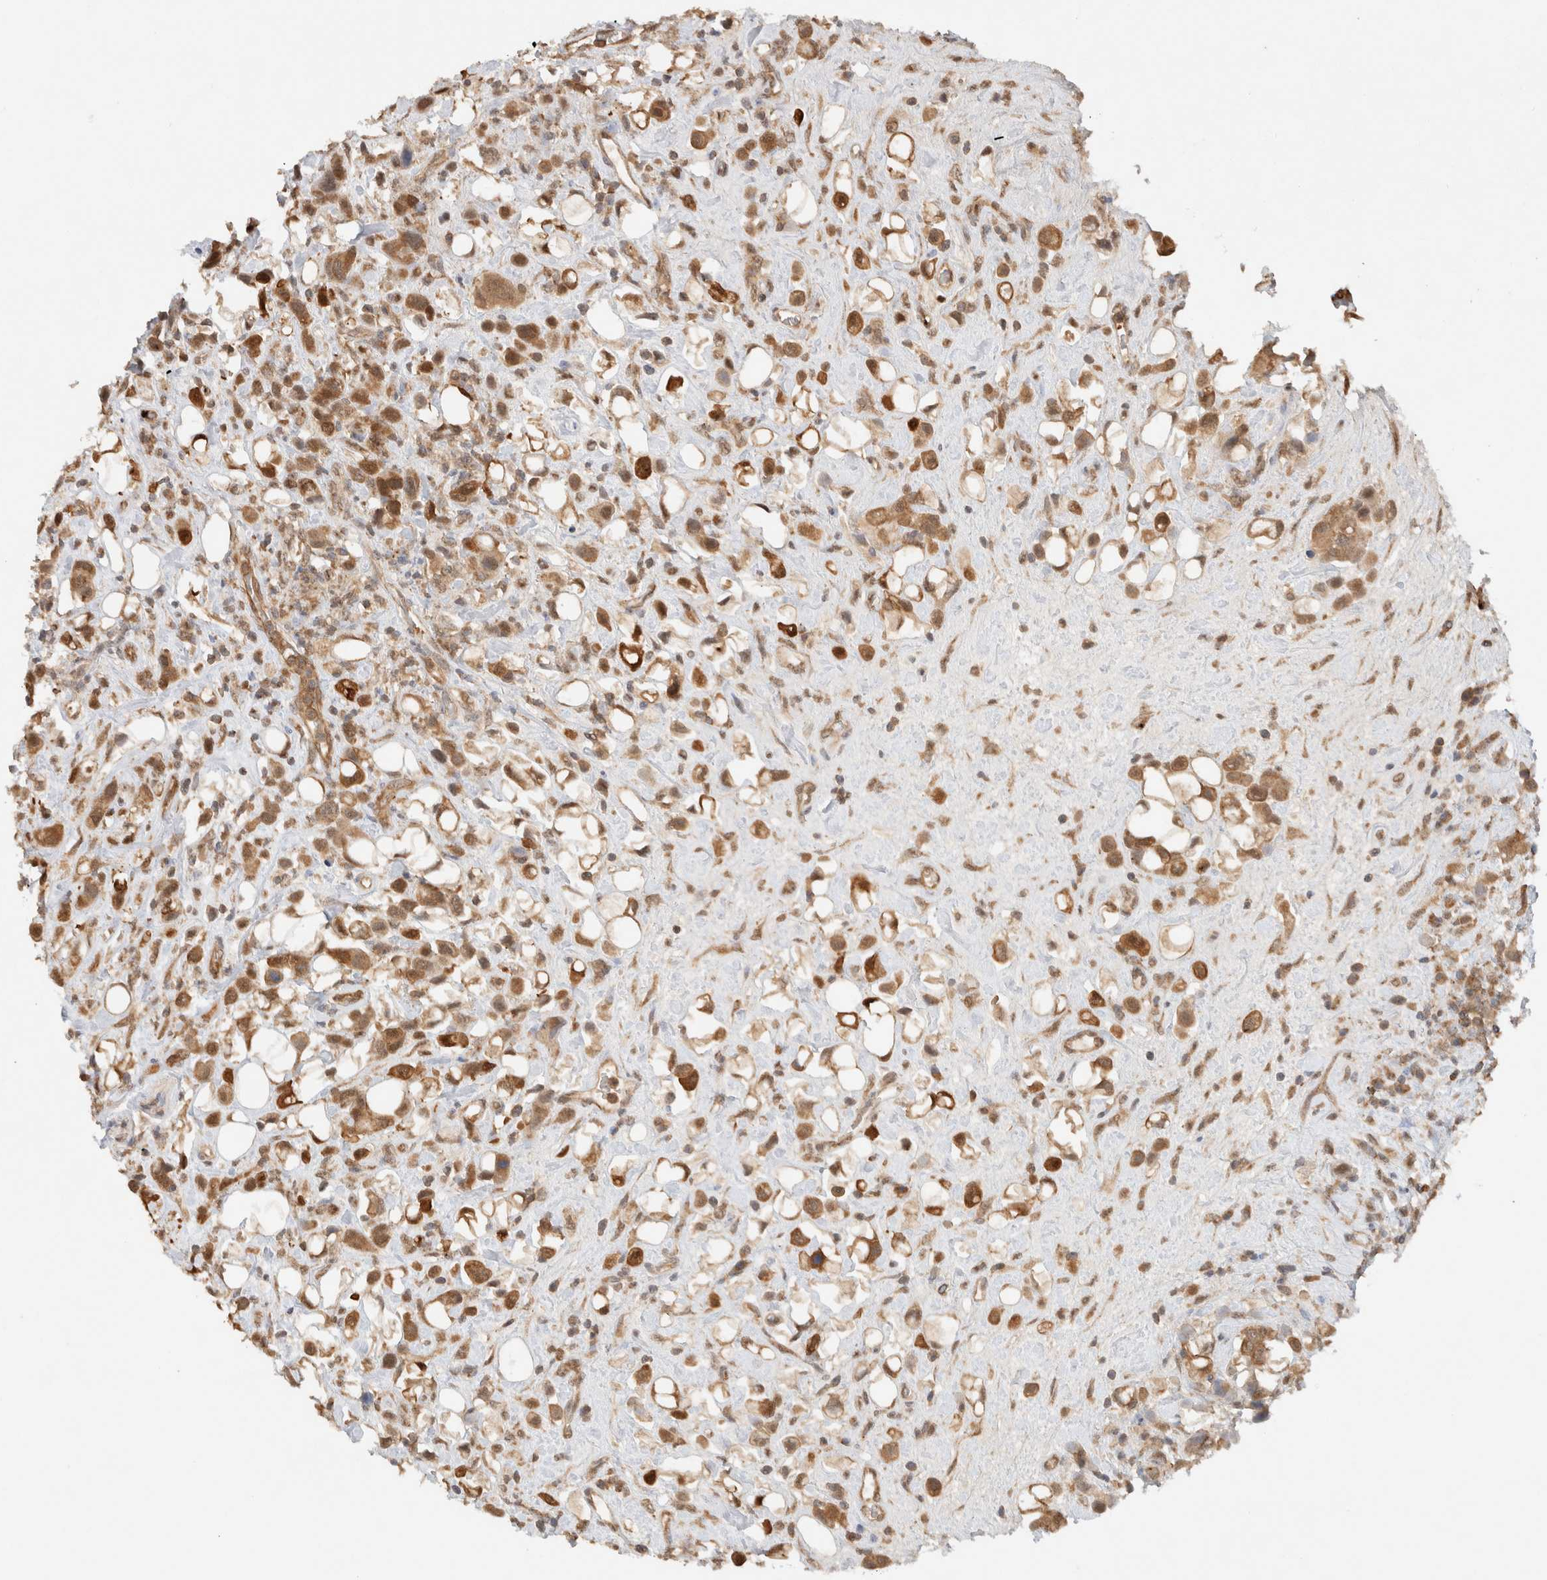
{"staining": {"intensity": "moderate", "quantity": ">75%", "location": "cytoplasmic/membranous,nuclear"}, "tissue": "urothelial cancer", "cell_type": "Tumor cells", "image_type": "cancer", "snomed": [{"axis": "morphology", "description": "Urothelial carcinoma, High grade"}, {"axis": "topography", "description": "Urinary bladder"}], "caption": "Urothelial cancer was stained to show a protein in brown. There is medium levels of moderate cytoplasmic/membranous and nuclear positivity in about >75% of tumor cells.", "gene": "CA13", "patient": {"sex": "male", "age": 50}}